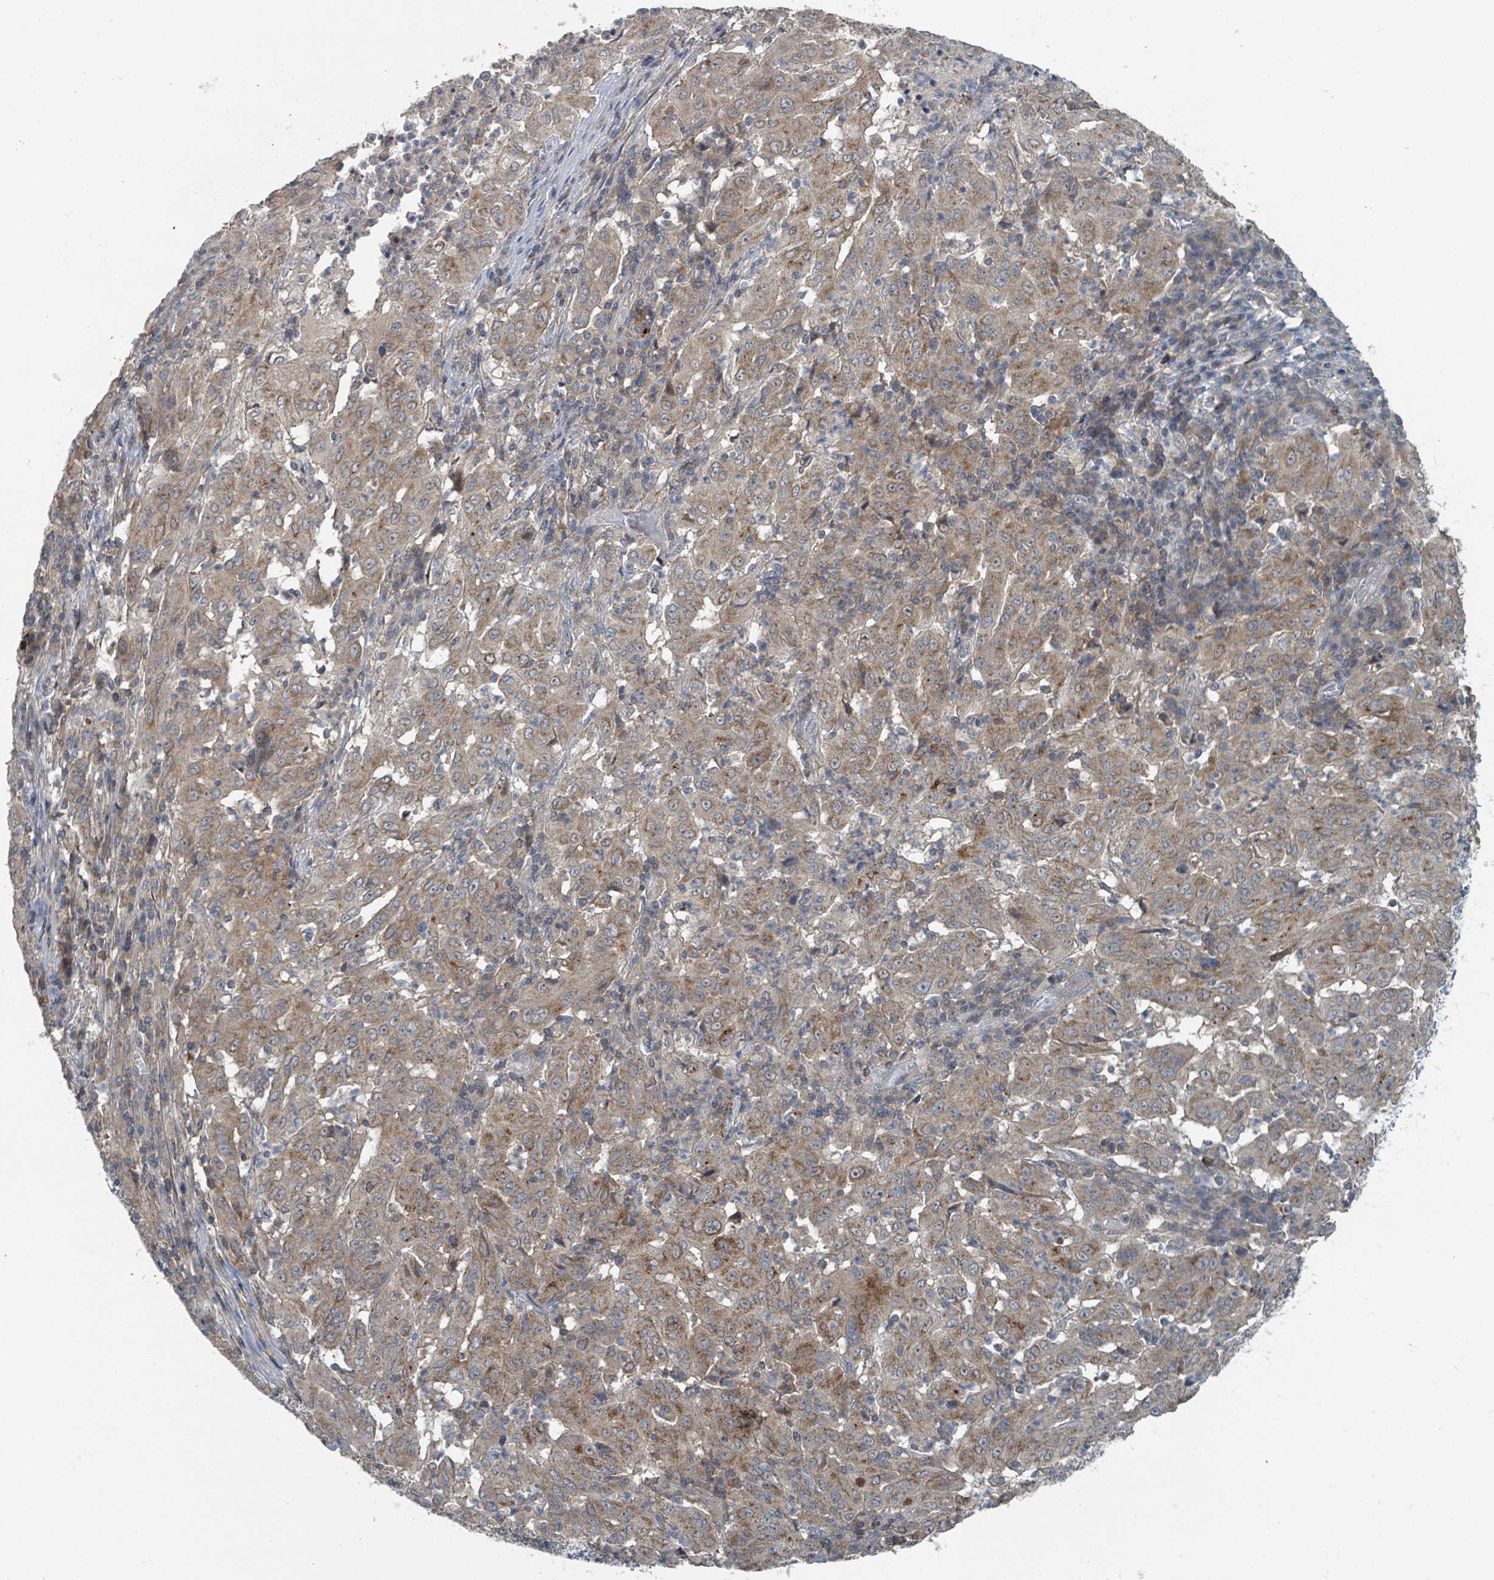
{"staining": {"intensity": "strong", "quantity": ">75%", "location": "cytoplasmic/membranous"}, "tissue": "pancreatic cancer", "cell_type": "Tumor cells", "image_type": "cancer", "snomed": [{"axis": "morphology", "description": "Adenocarcinoma, NOS"}, {"axis": "topography", "description": "Pancreas"}], "caption": "Pancreatic adenocarcinoma tissue reveals strong cytoplasmic/membranous expression in about >75% of tumor cells, visualized by immunohistochemistry. The staining was performed using DAB (3,3'-diaminobenzidine) to visualize the protein expression in brown, while the nuclei were stained in blue with hematoxylin (Magnification: 20x).", "gene": "ACBD4", "patient": {"sex": "male", "age": 63}}